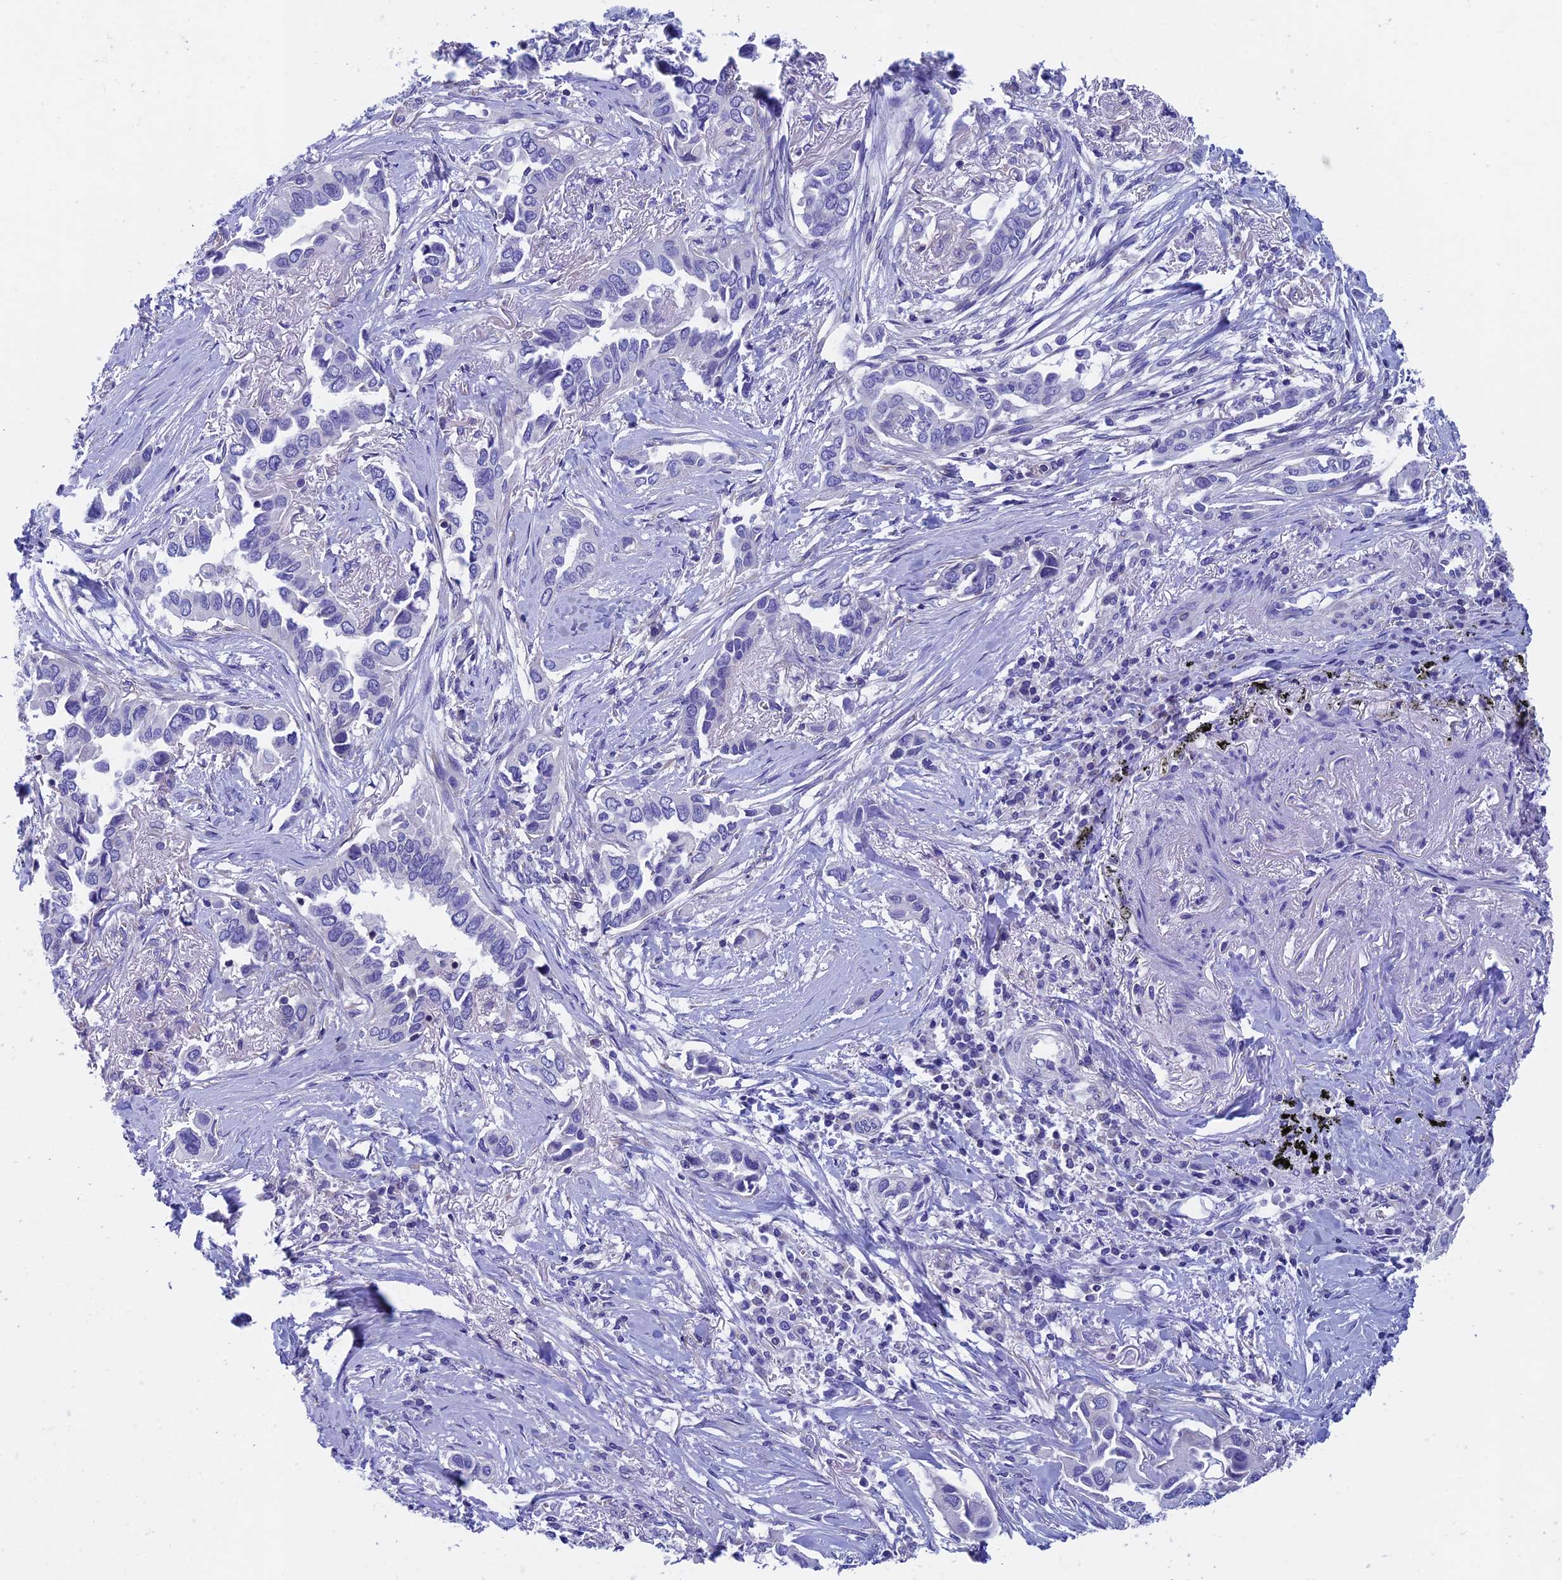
{"staining": {"intensity": "negative", "quantity": "none", "location": "none"}, "tissue": "lung cancer", "cell_type": "Tumor cells", "image_type": "cancer", "snomed": [{"axis": "morphology", "description": "Adenocarcinoma, NOS"}, {"axis": "topography", "description": "Lung"}], "caption": "IHC micrograph of lung cancer (adenocarcinoma) stained for a protein (brown), which shows no positivity in tumor cells.", "gene": "SEPTIN1", "patient": {"sex": "female", "age": 76}}